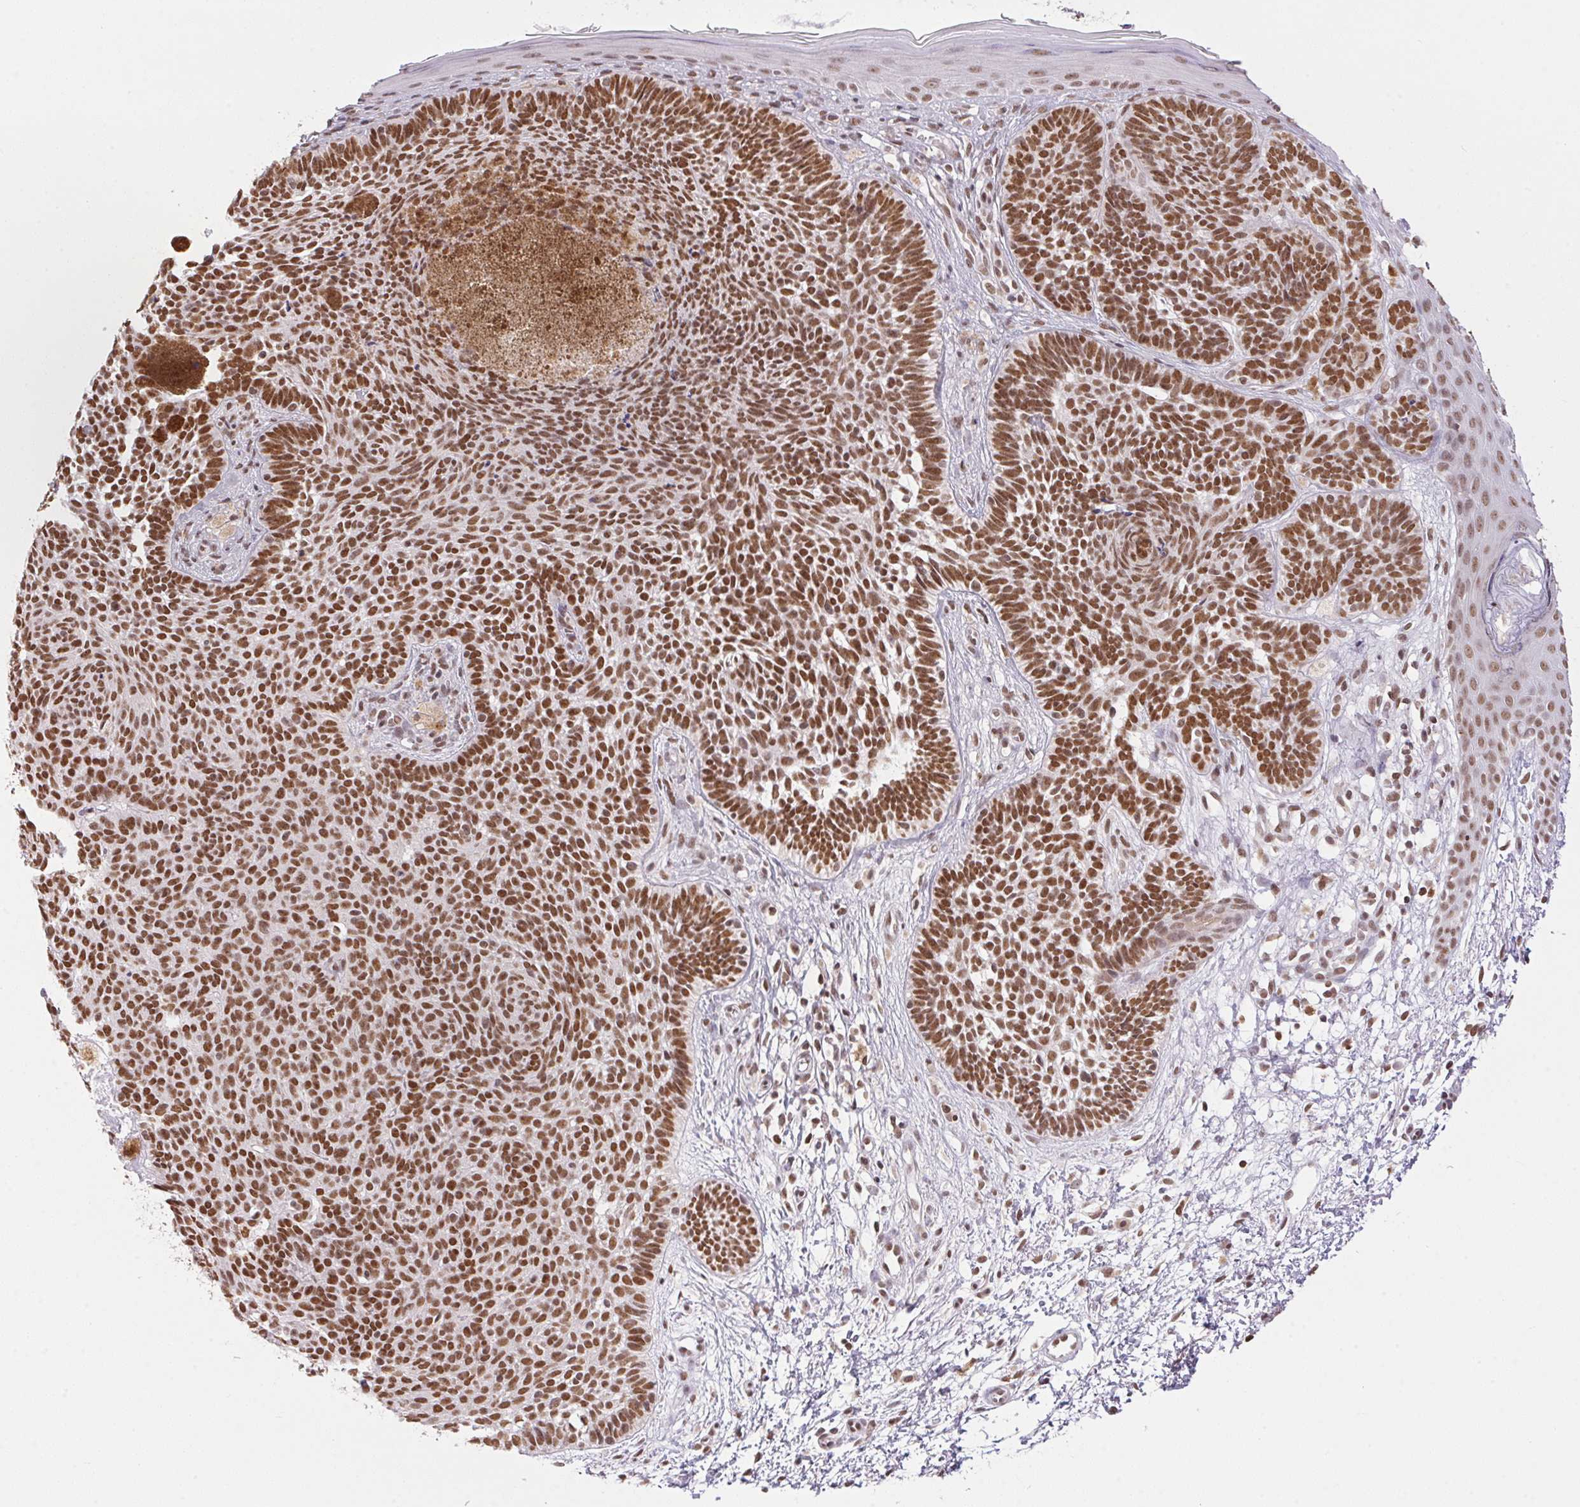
{"staining": {"intensity": "strong", "quantity": ">75%", "location": "nuclear"}, "tissue": "skin cancer", "cell_type": "Tumor cells", "image_type": "cancer", "snomed": [{"axis": "morphology", "description": "Basal cell carcinoma"}, {"axis": "topography", "description": "Skin"}], "caption": "Protein analysis of basal cell carcinoma (skin) tissue exhibits strong nuclear positivity in about >75% of tumor cells.", "gene": "NFE2L1", "patient": {"sex": "female", "age": 85}}